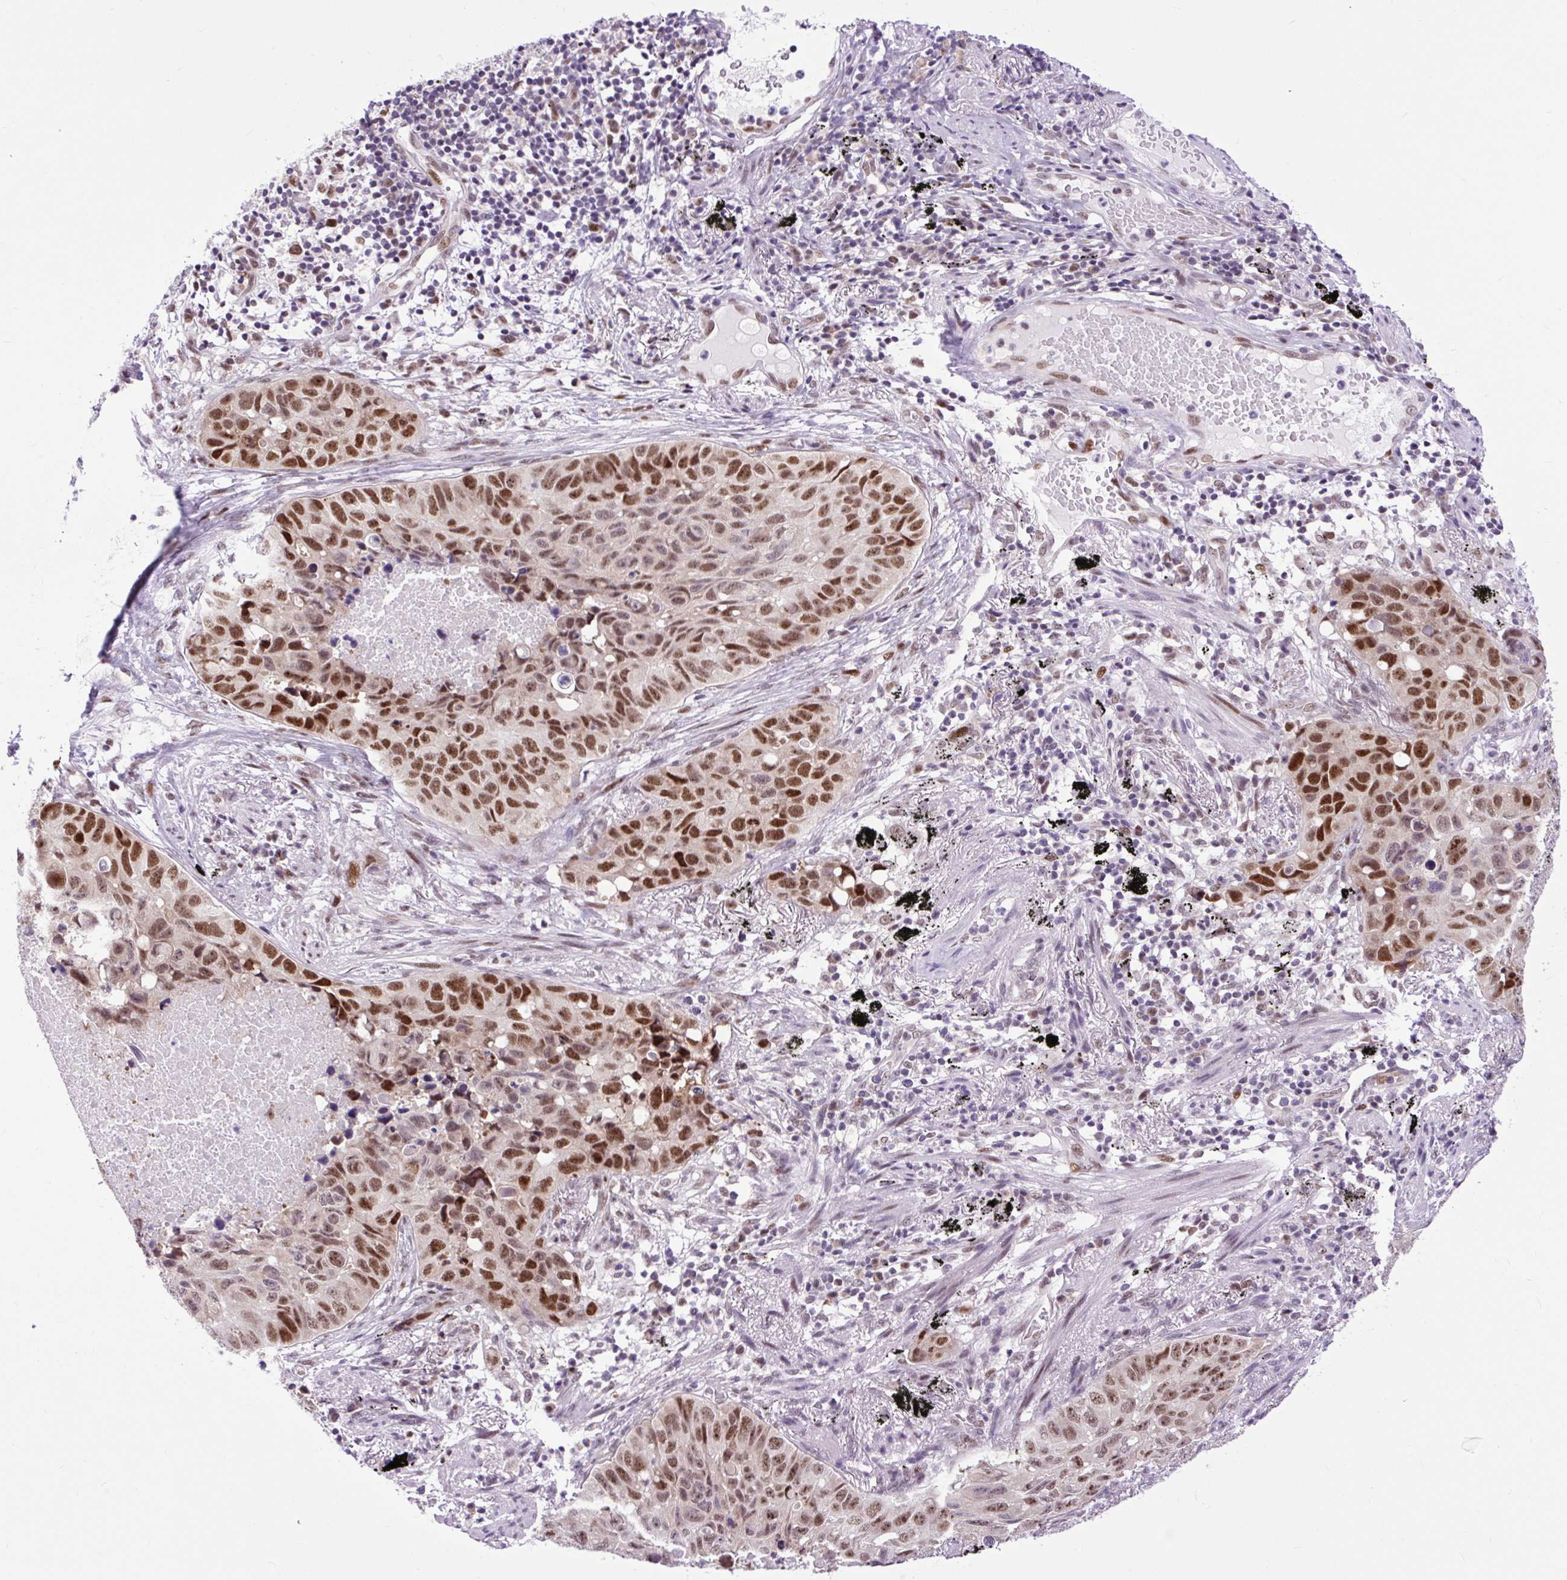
{"staining": {"intensity": "moderate", "quantity": ">75%", "location": "nuclear"}, "tissue": "lung cancer", "cell_type": "Tumor cells", "image_type": "cancer", "snomed": [{"axis": "morphology", "description": "Squamous cell carcinoma, NOS"}, {"axis": "topography", "description": "Lung"}], "caption": "This is an image of immunohistochemistry (IHC) staining of squamous cell carcinoma (lung), which shows moderate staining in the nuclear of tumor cells.", "gene": "CLK2", "patient": {"sex": "male", "age": 60}}